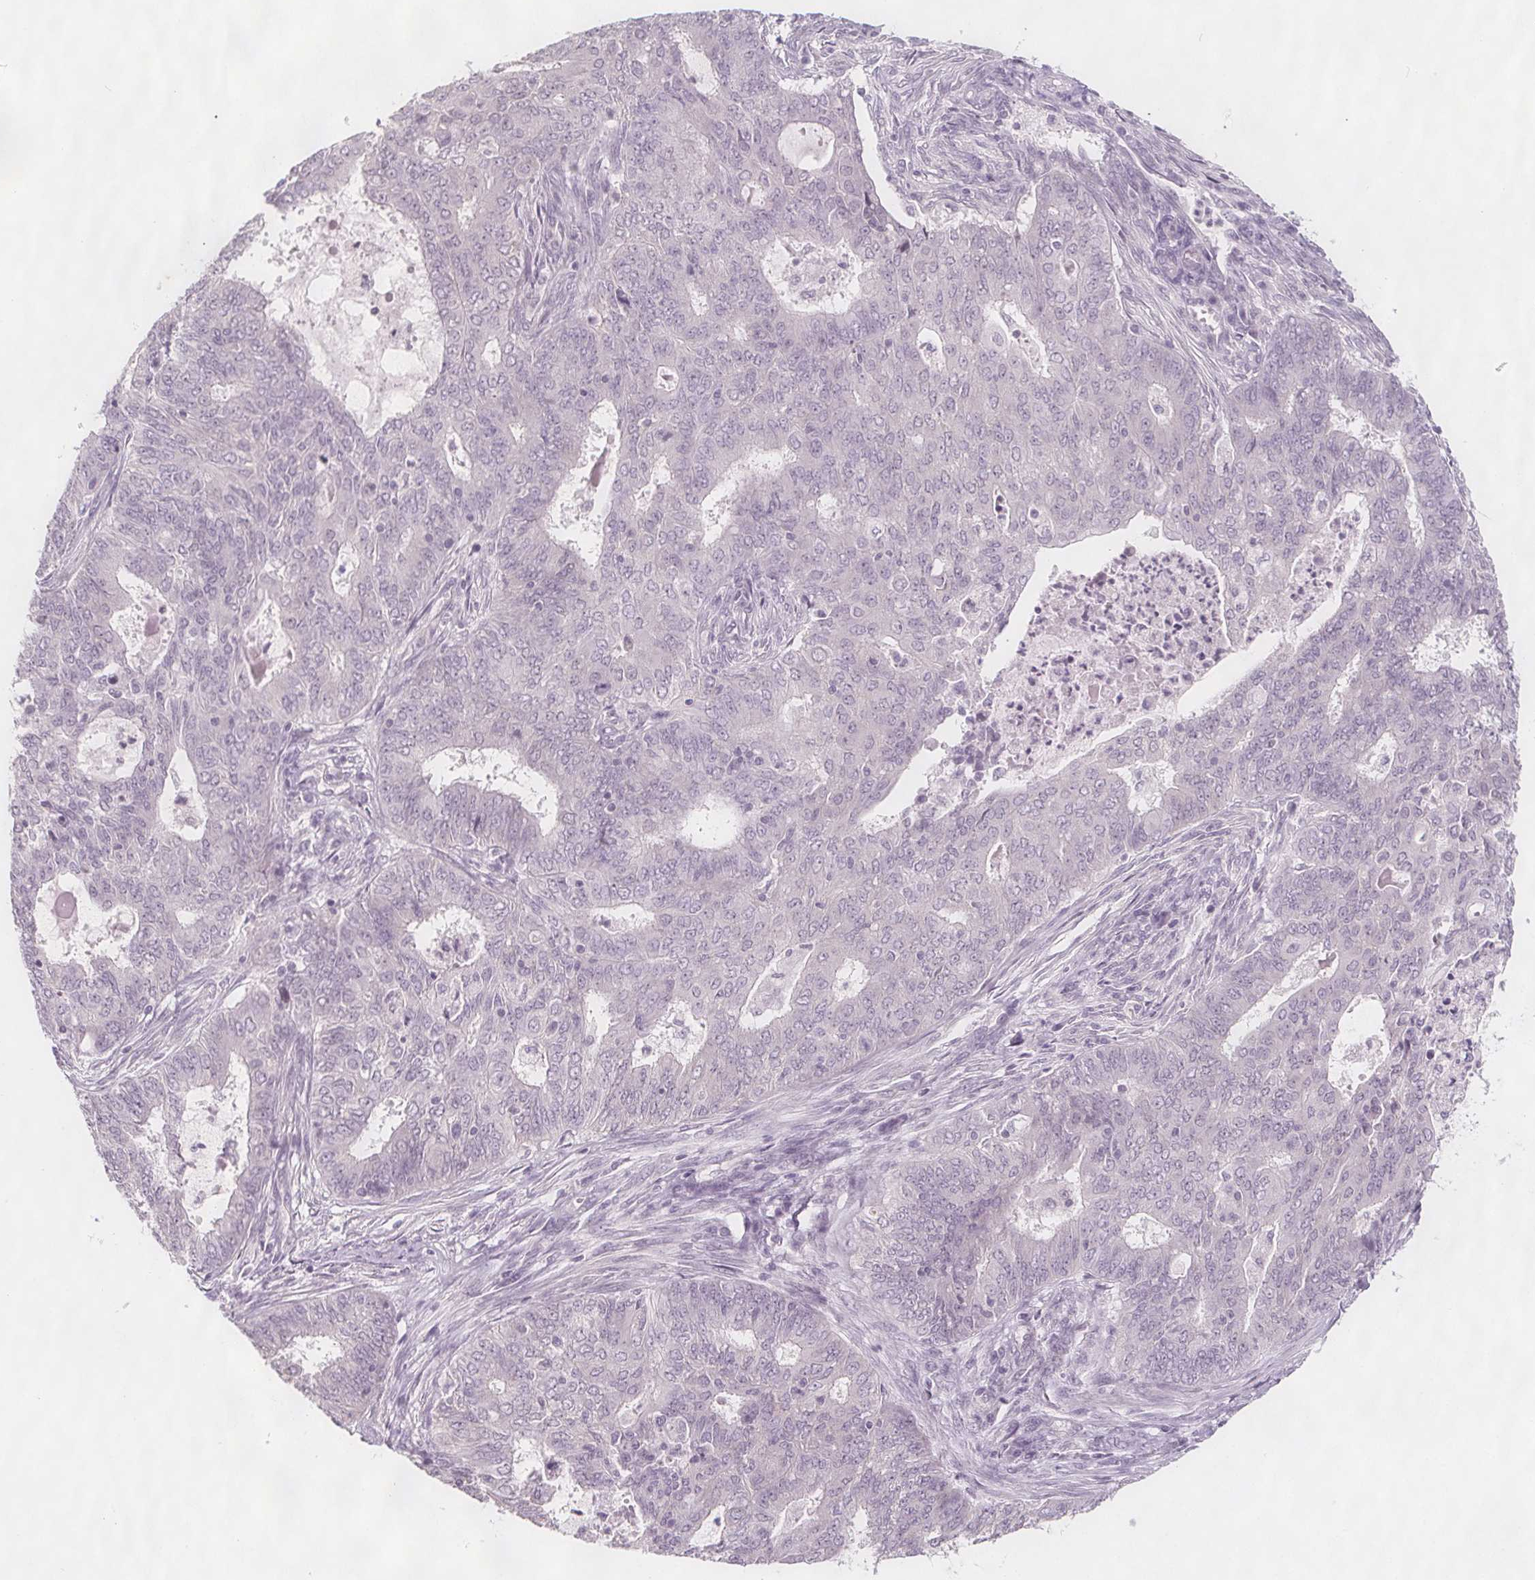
{"staining": {"intensity": "negative", "quantity": "none", "location": "none"}, "tissue": "endometrial cancer", "cell_type": "Tumor cells", "image_type": "cancer", "snomed": [{"axis": "morphology", "description": "Adenocarcinoma, NOS"}, {"axis": "topography", "description": "Endometrium"}], "caption": "This is a image of immunohistochemistry staining of endometrial adenocarcinoma, which shows no staining in tumor cells.", "gene": "C1orf167", "patient": {"sex": "female", "age": 62}}